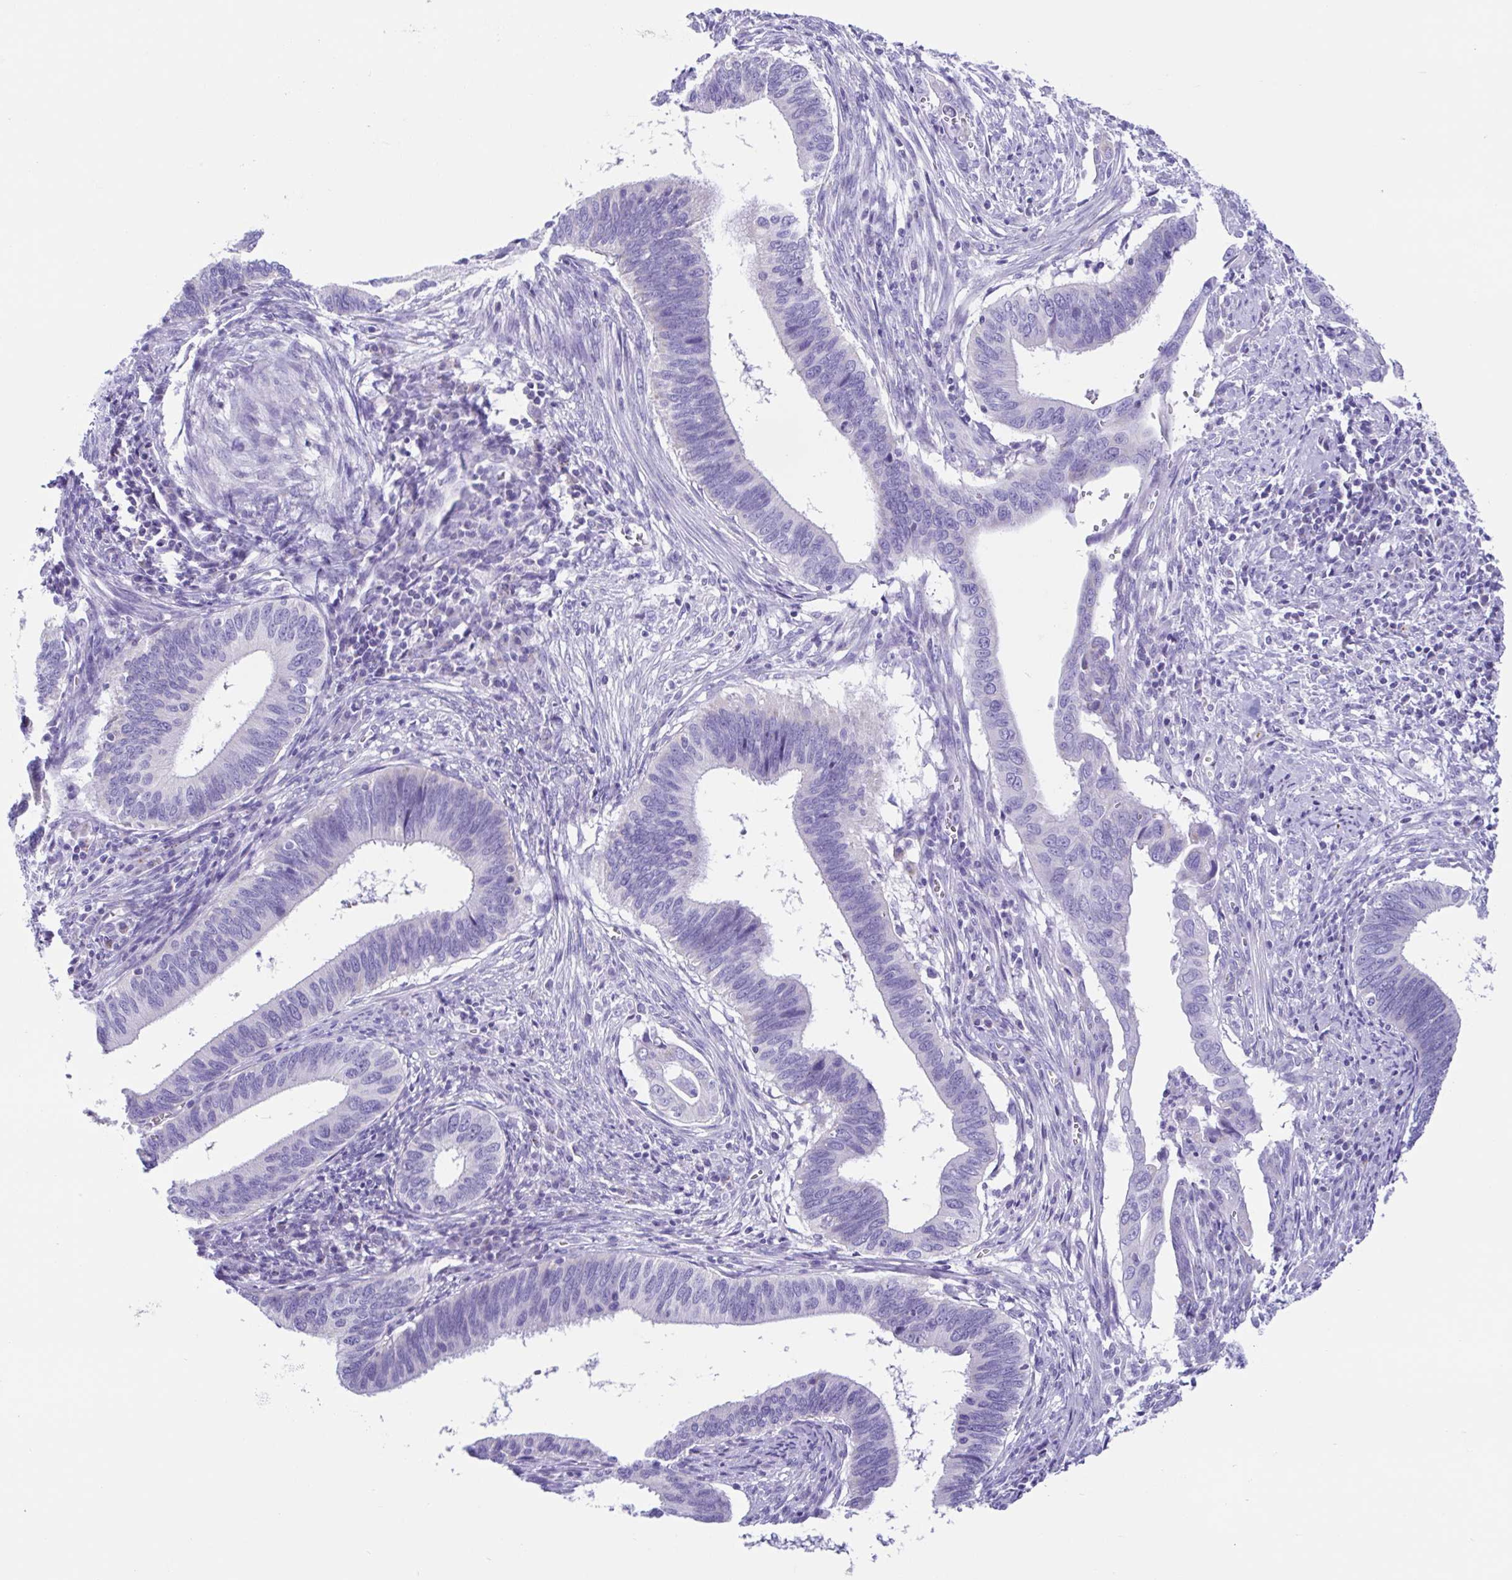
{"staining": {"intensity": "negative", "quantity": "none", "location": "none"}, "tissue": "cervical cancer", "cell_type": "Tumor cells", "image_type": "cancer", "snomed": [{"axis": "morphology", "description": "Adenocarcinoma, NOS"}, {"axis": "topography", "description": "Cervix"}], "caption": "A high-resolution micrograph shows immunohistochemistry staining of cervical adenocarcinoma, which shows no significant positivity in tumor cells. The staining was performed using DAB (3,3'-diaminobenzidine) to visualize the protein expression in brown, while the nuclei were stained in blue with hematoxylin (Magnification: 20x).", "gene": "ACTRT3", "patient": {"sex": "female", "age": 42}}